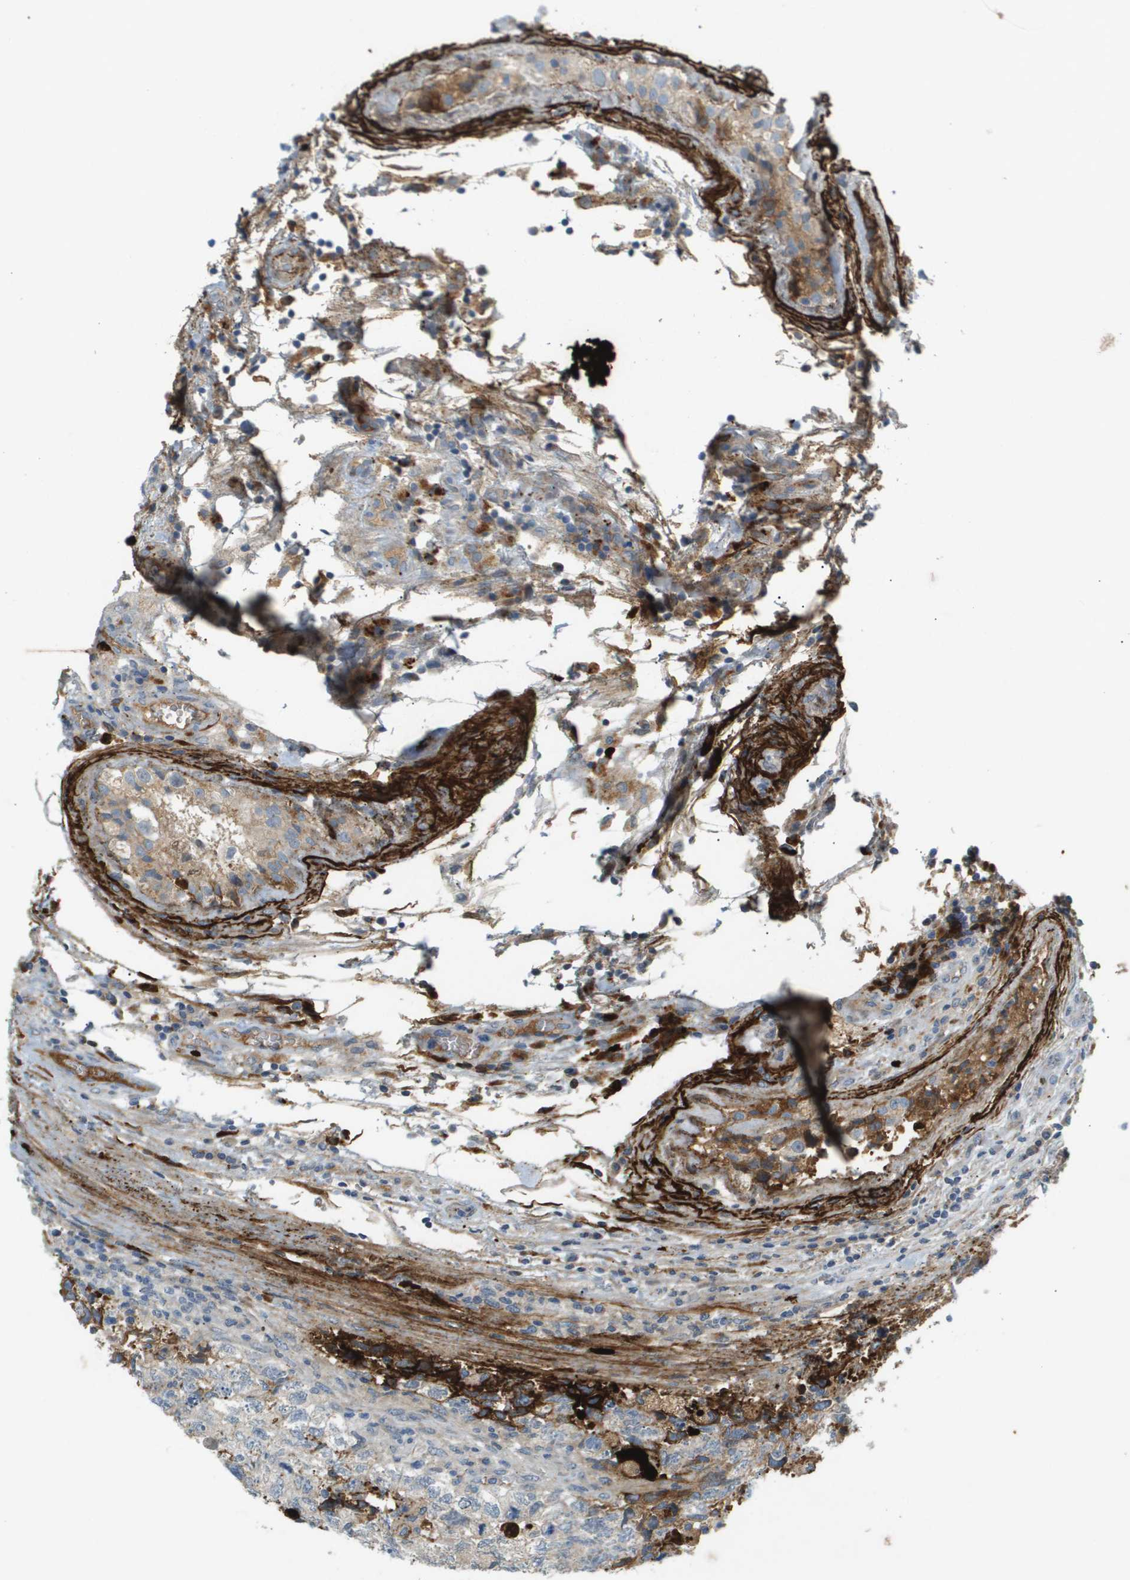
{"staining": {"intensity": "negative", "quantity": "none", "location": "none"}, "tissue": "testis cancer", "cell_type": "Tumor cells", "image_type": "cancer", "snomed": [{"axis": "morphology", "description": "Carcinoma, Embryonal, NOS"}, {"axis": "topography", "description": "Testis"}], "caption": "This photomicrograph is of embryonal carcinoma (testis) stained with IHC to label a protein in brown with the nuclei are counter-stained blue. There is no expression in tumor cells.", "gene": "VTN", "patient": {"sex": "male", "age": 36}}